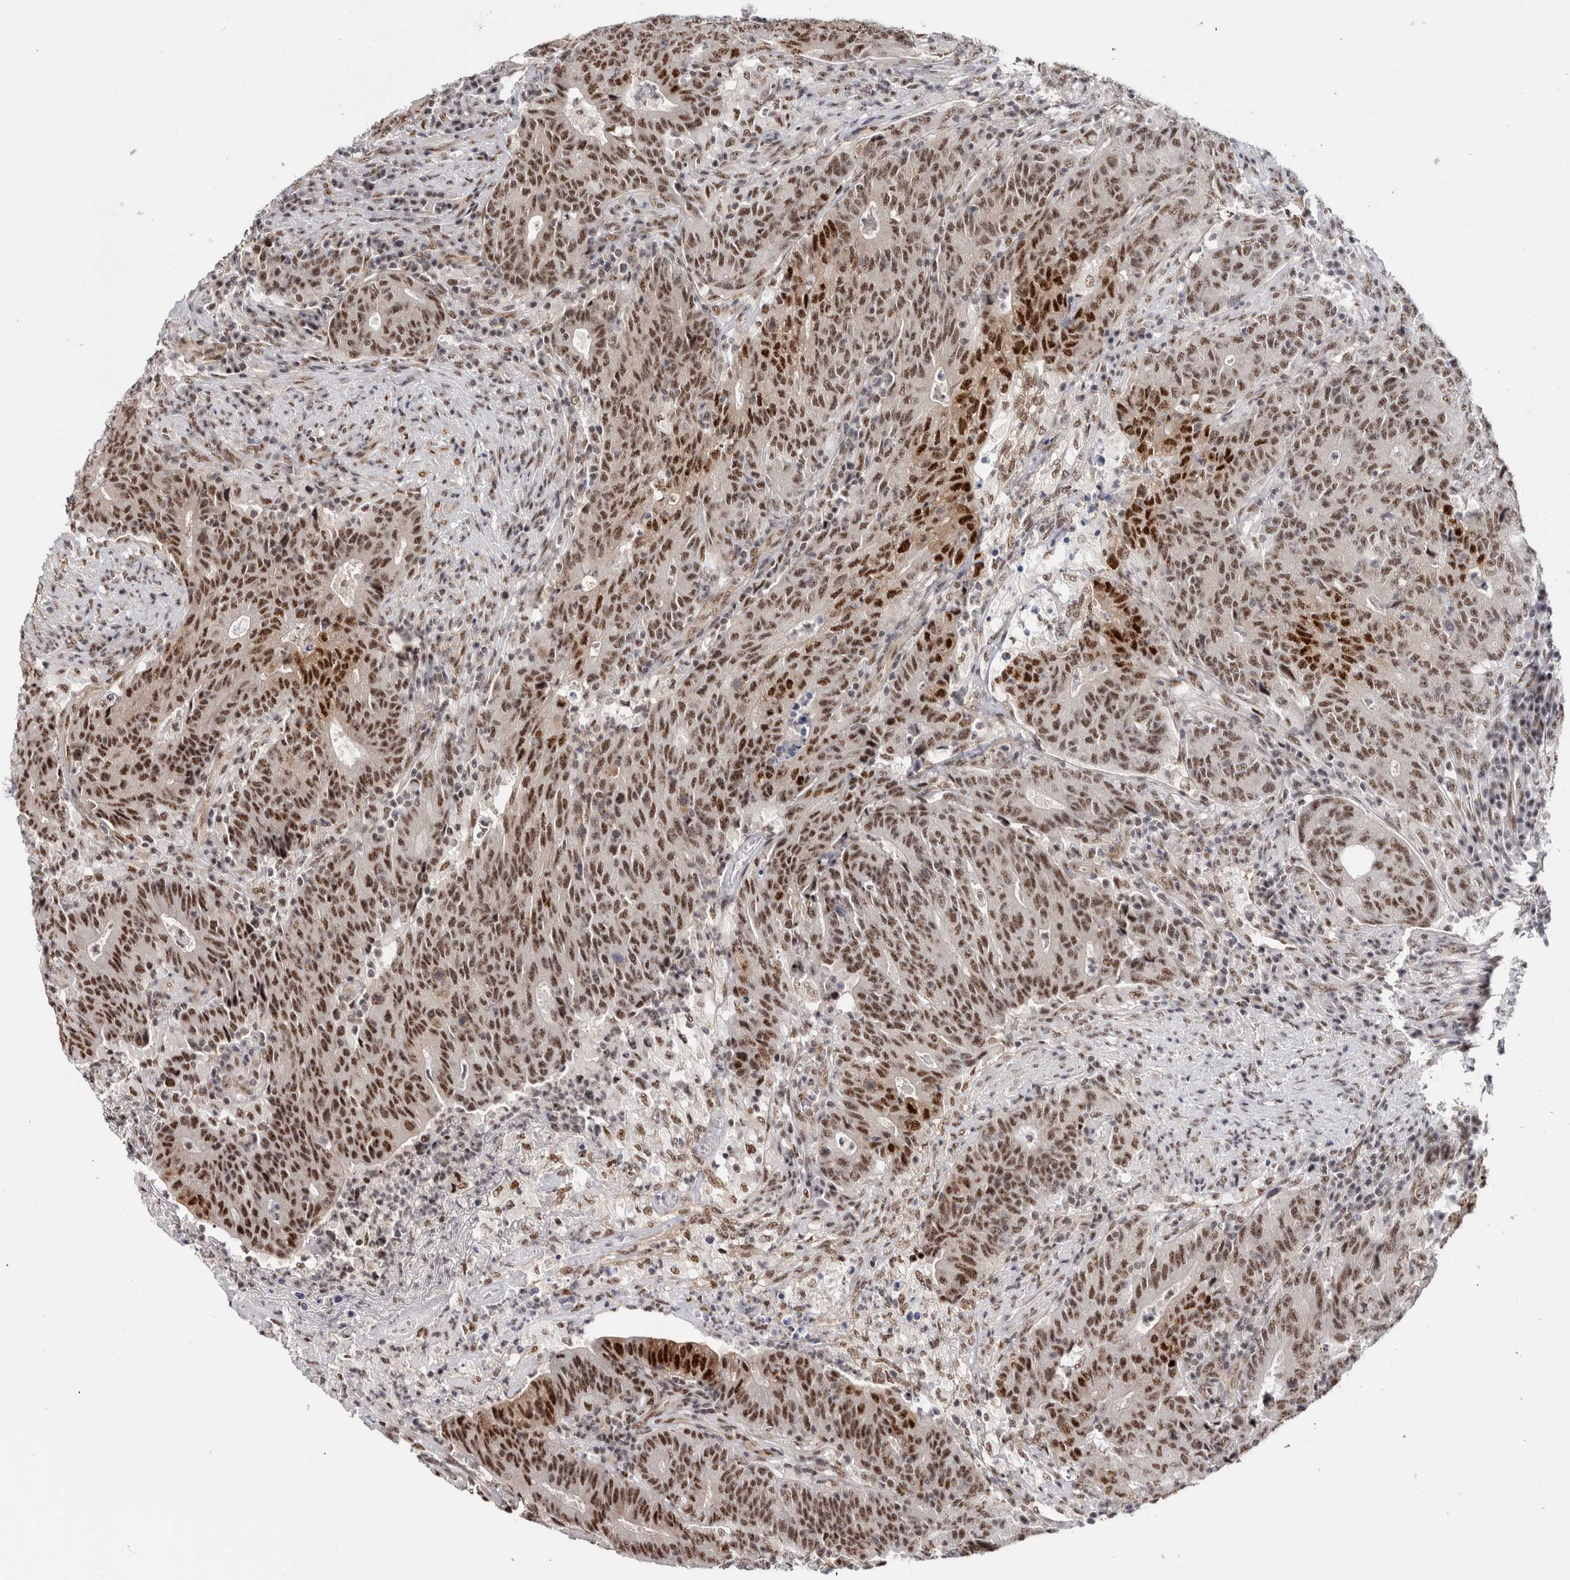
{"staining": {"intensity": "strong", "quantity": ">75%", "location": "nuclear"}, "tissue": "colorectal cancer", "cell_type": "Tumor cells", "image_type": "cancer", "snomed": [{"axis": "morphology", "description": "Normal tissue, NOS"}, {"axis": "morphology", "description": "Adenocarcinoma, NOS"}, {"axis": "topography", "description": "Colon"}], "caption": "Immunohistochemical staining of human adenocarcinoma (colorectal) exhibits high levels of strong nuclear positivity in about >75% of tumor cells.", "gene": "MKNK1", "patient": {"sex": "female", "age": 75}}